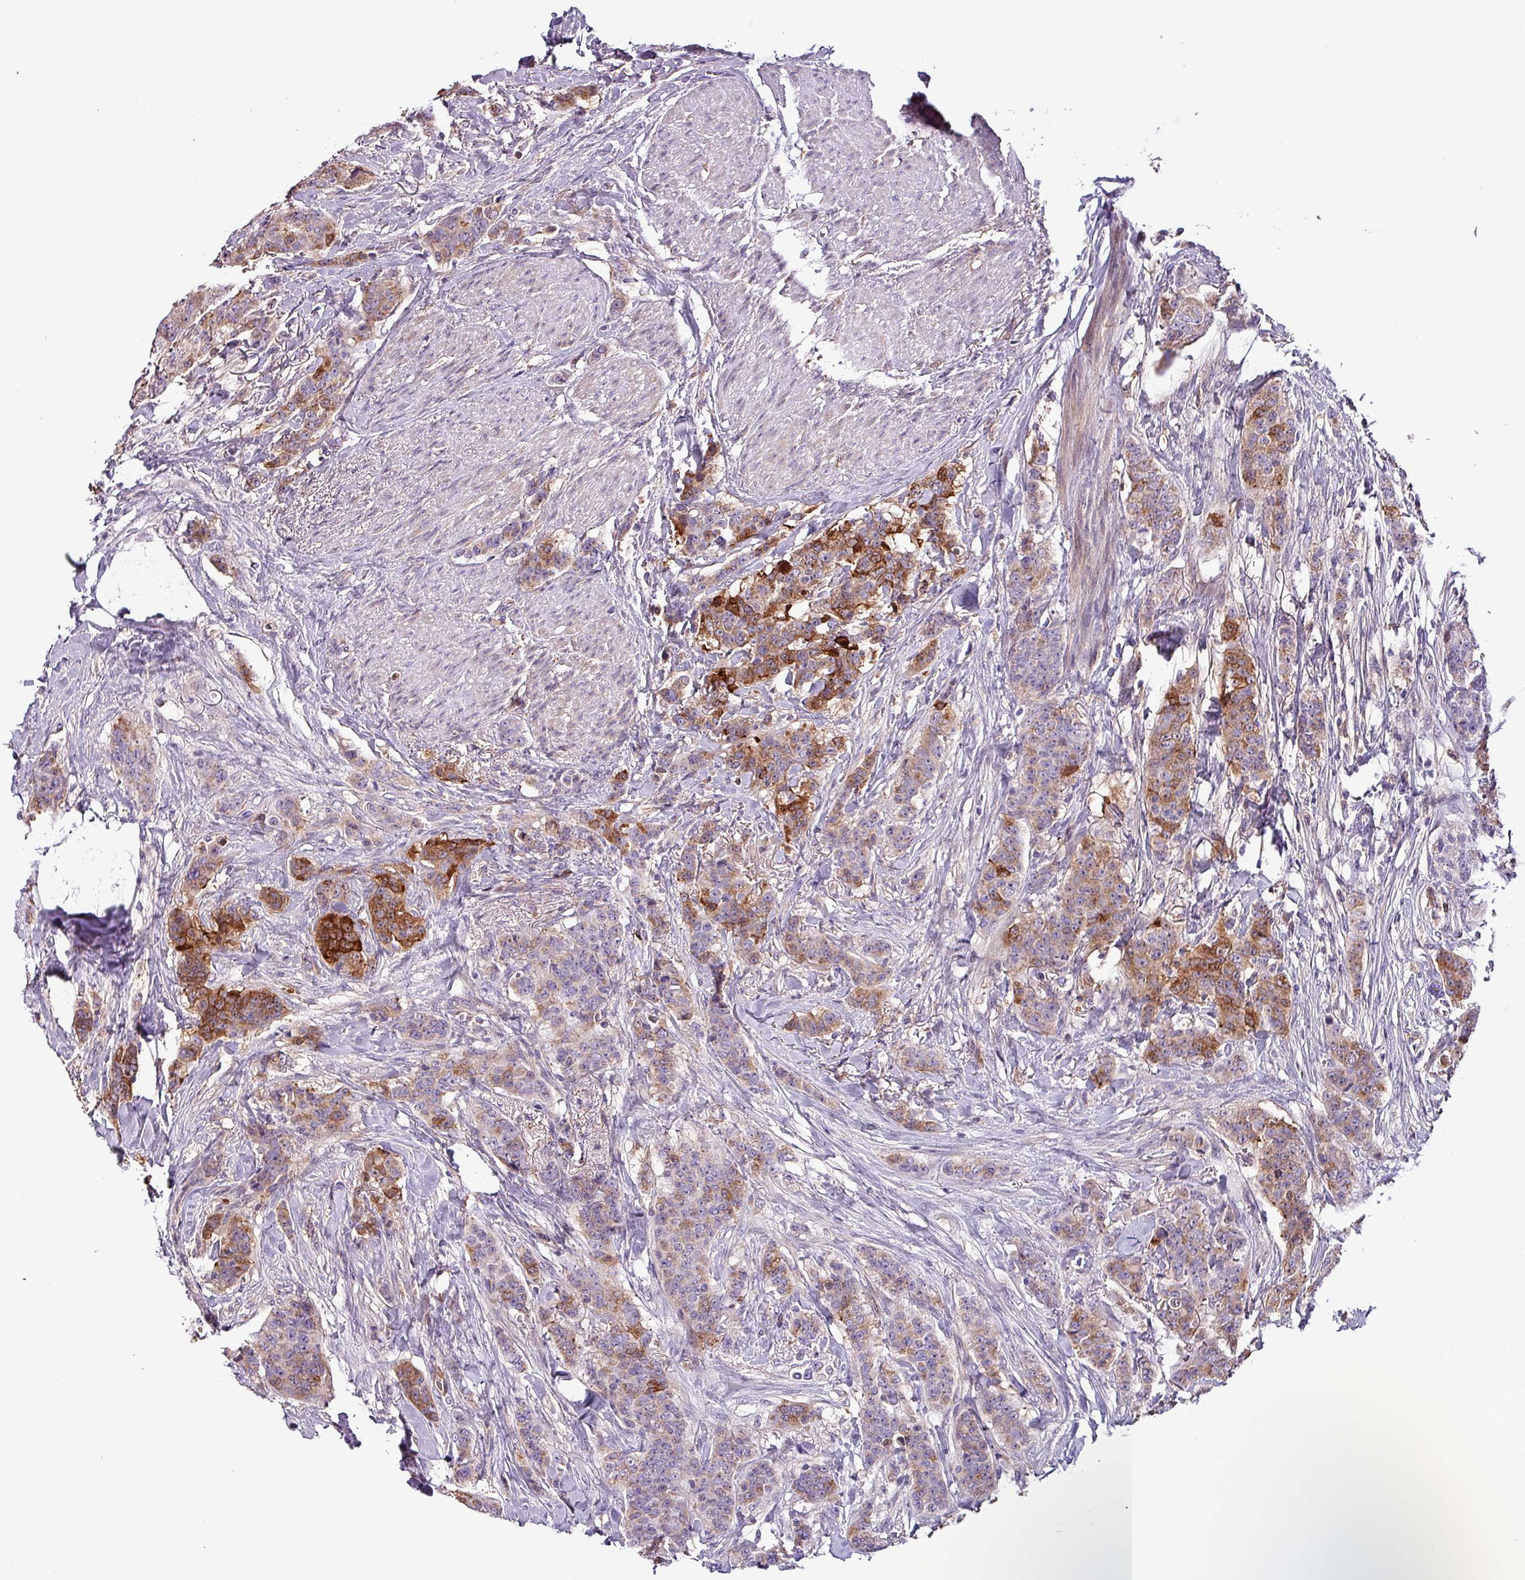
{"staining": {"intensity": "moderate", "quantity": "25%-75%", "location": "cytoplasmic/membranous"}, "tissue": "breast cancer", "cell_type": "Tumor cells", "image_type": "cancer", "snomed": [{"axis": "morphology", "description": "Duct carcinoma"}, {"axis": "topography", "description": "Breast"}], "caption": "Intraductal carcinoma (breast) stained with a brown dye demonstrates moderate cytoplasmic/membranous positive expression in about 25%-75% of tumor cells.", "gene": "SCIN", "patient": {"sex": "female", "age": 40}}